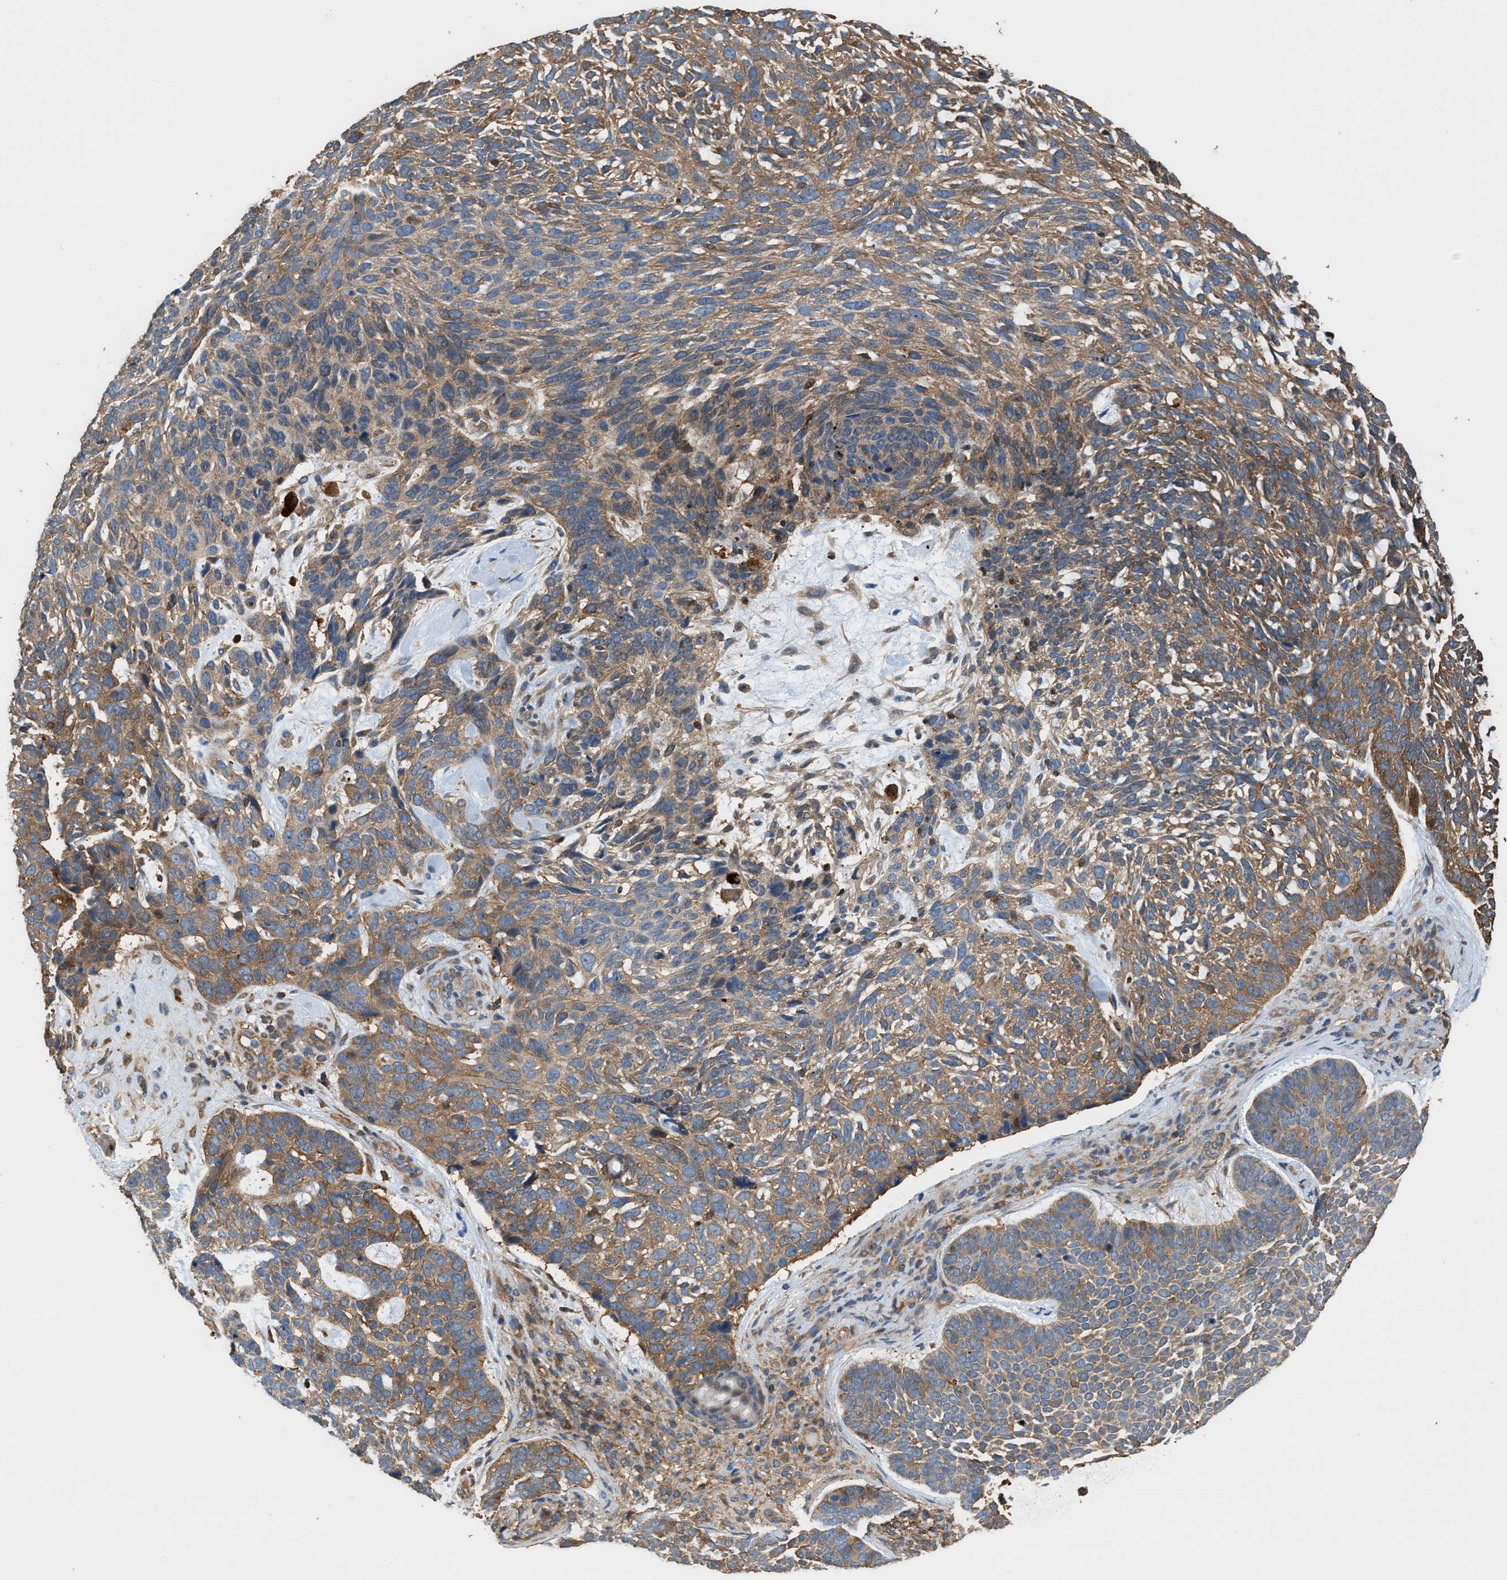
{"staining": {"intensity": "moderate", "quantity": ">75%", "location": "cytoplasmic/membranous"}, "tissue": "skin cancer", "cell_type": "Tumor cells", "image_type": "cancer", "snomed": [{"axis": "morphology", "description": "Basal cell carcinoma"}, {"axis": "topography", "description": "Skin"}, {"axis": "topography", "description": "Skin of head"}], "caption": "Immunohistochemistry (IHC) histopathology image of neoplastic tissue: basal cell carcinoma (skin) stained using immunohistochemistry (IHC) demonstrates medium levels of moderate protein expression localized specifically in the cytoplasmic/membranous of tumor cells, appearing as a cytoplasmic/membranous brown color.", "gene": "ATIC", "patient": {"sex": "female", "age": 85}}